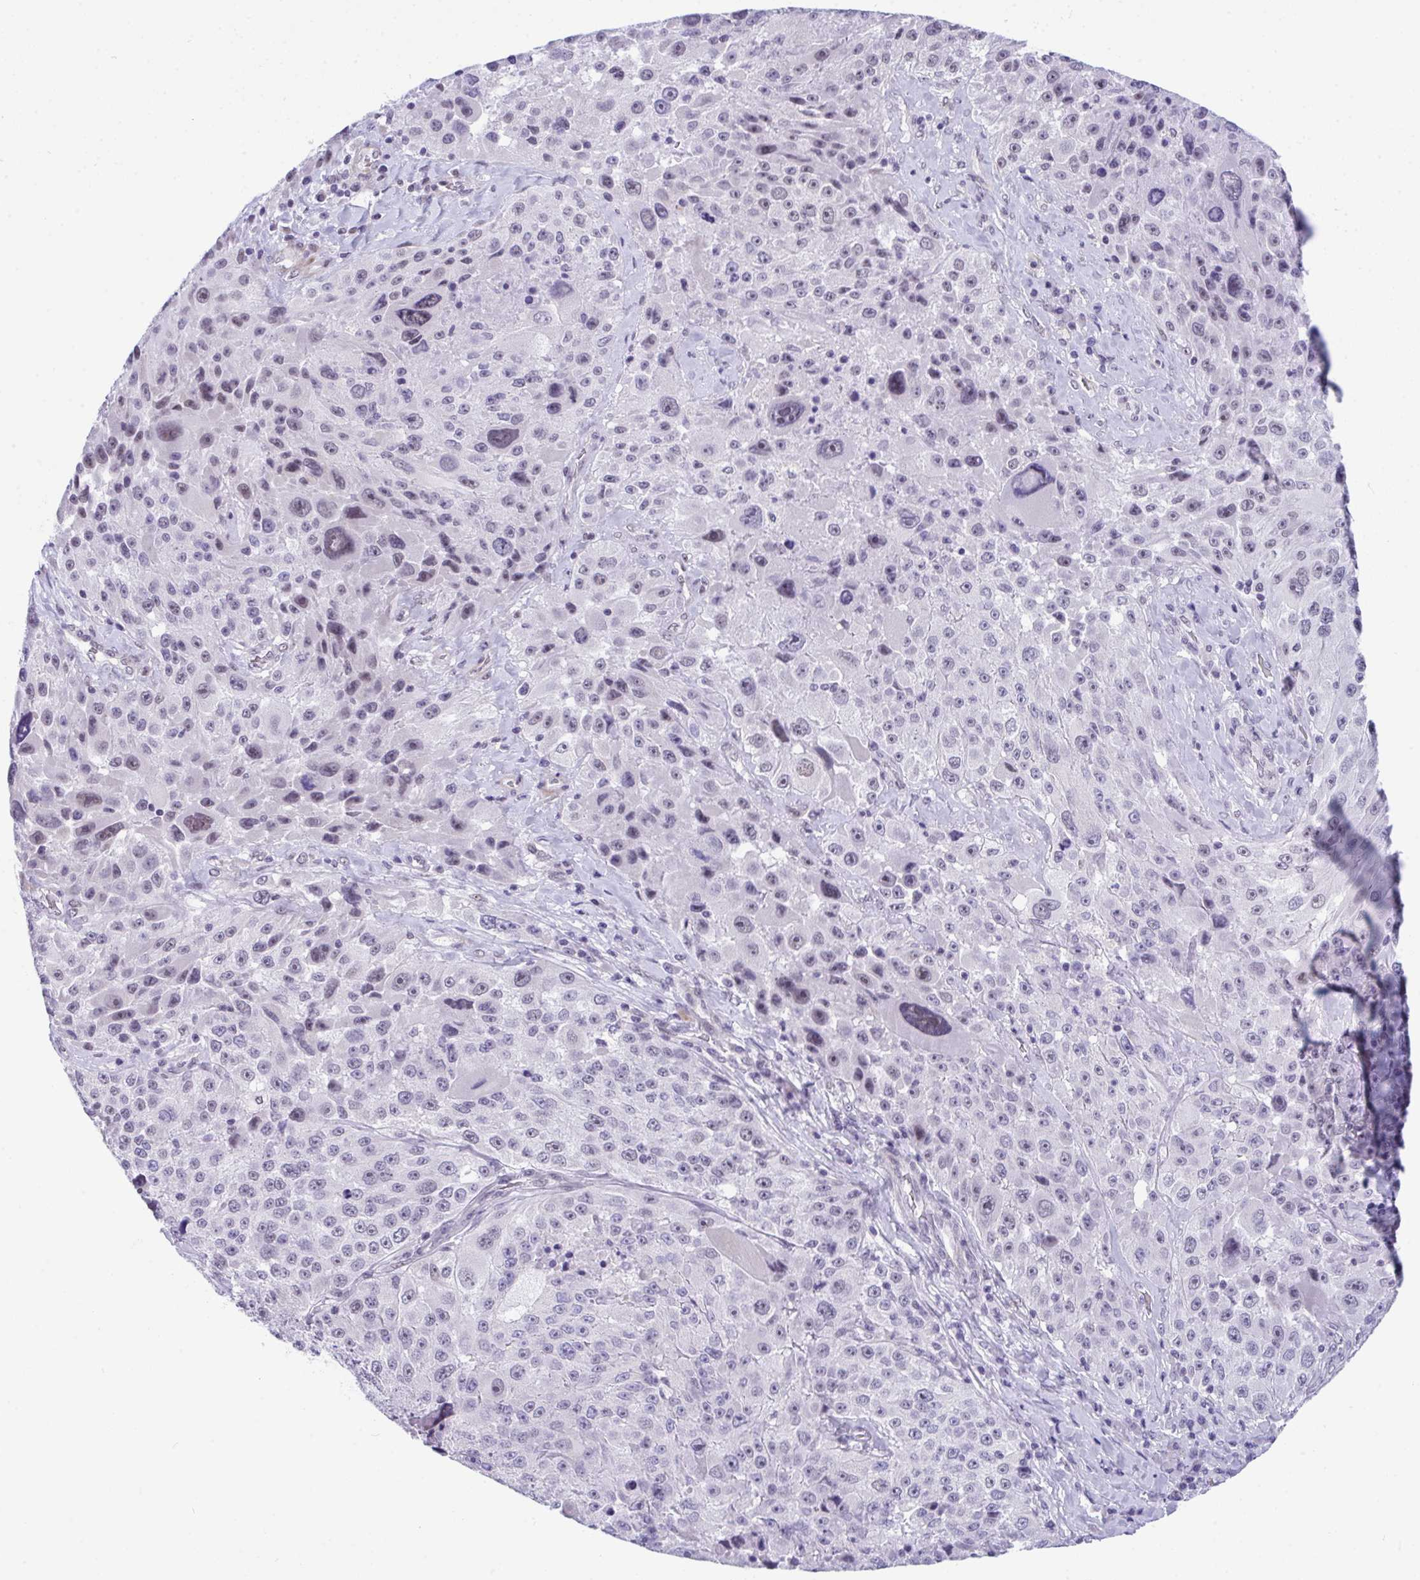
{"staining": {"intensity": "negative", "quantity": "none", "location": "none"}, "tissue": "melanoma", "cell_type": "Tumor cells", "image_type": "cancer", "snomed": [{"axis": "morphology", "description": "Malignant melanoma, Metastatic site"}, {"axis": "topography", "description": "Lymph node"}], "caption": "Melanoma was stained to show a protein in brown. There is no significant positivity in tumor cells.", "gene": "CDK13", "patient": {"sex": "male", "age": 62}}